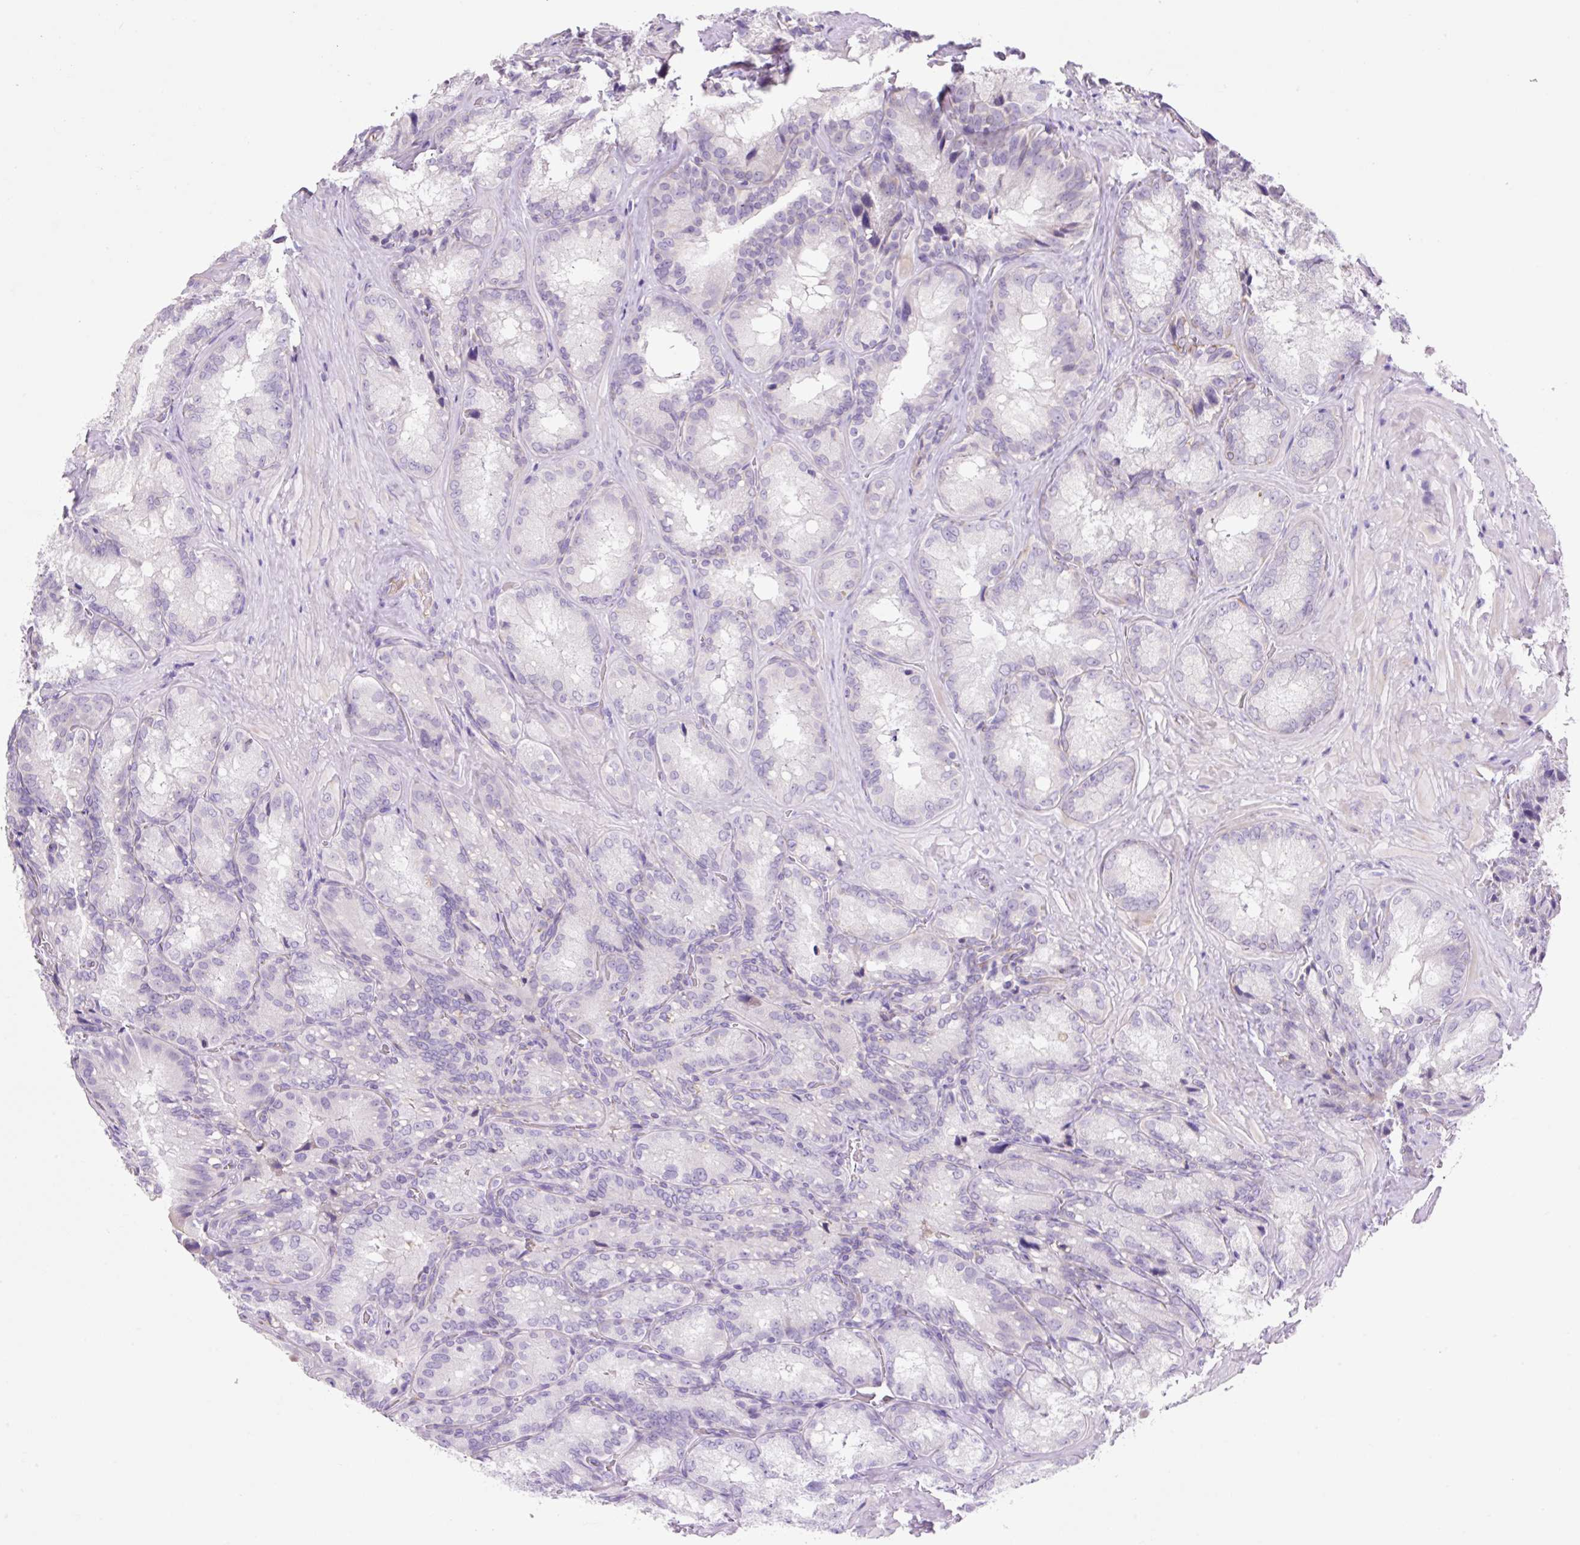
{"staining": {"intensity": "negative", "quantity": "none", "location": "none"}, "tissue": "seminal vesicle", "cell_type": "Glandular cells", "image_type": "normal", "snomed": [{"axis": "morphology", "description": "Normal tissue, NOS"}, {"axis": "topography", "description": "Seminal veicle"}], "caption": "Glandular cells show no significant positivity in benign seminal vesicle. The staining was performed using DAB (3,3'-diaminobenzidine) to visualize the protein expression in brown, while the nuclei were stained in blue with hematoxylin (Magnification: 20x).", "gene": "ZNF121", "patient": {"sex": "male", "age": 47}}